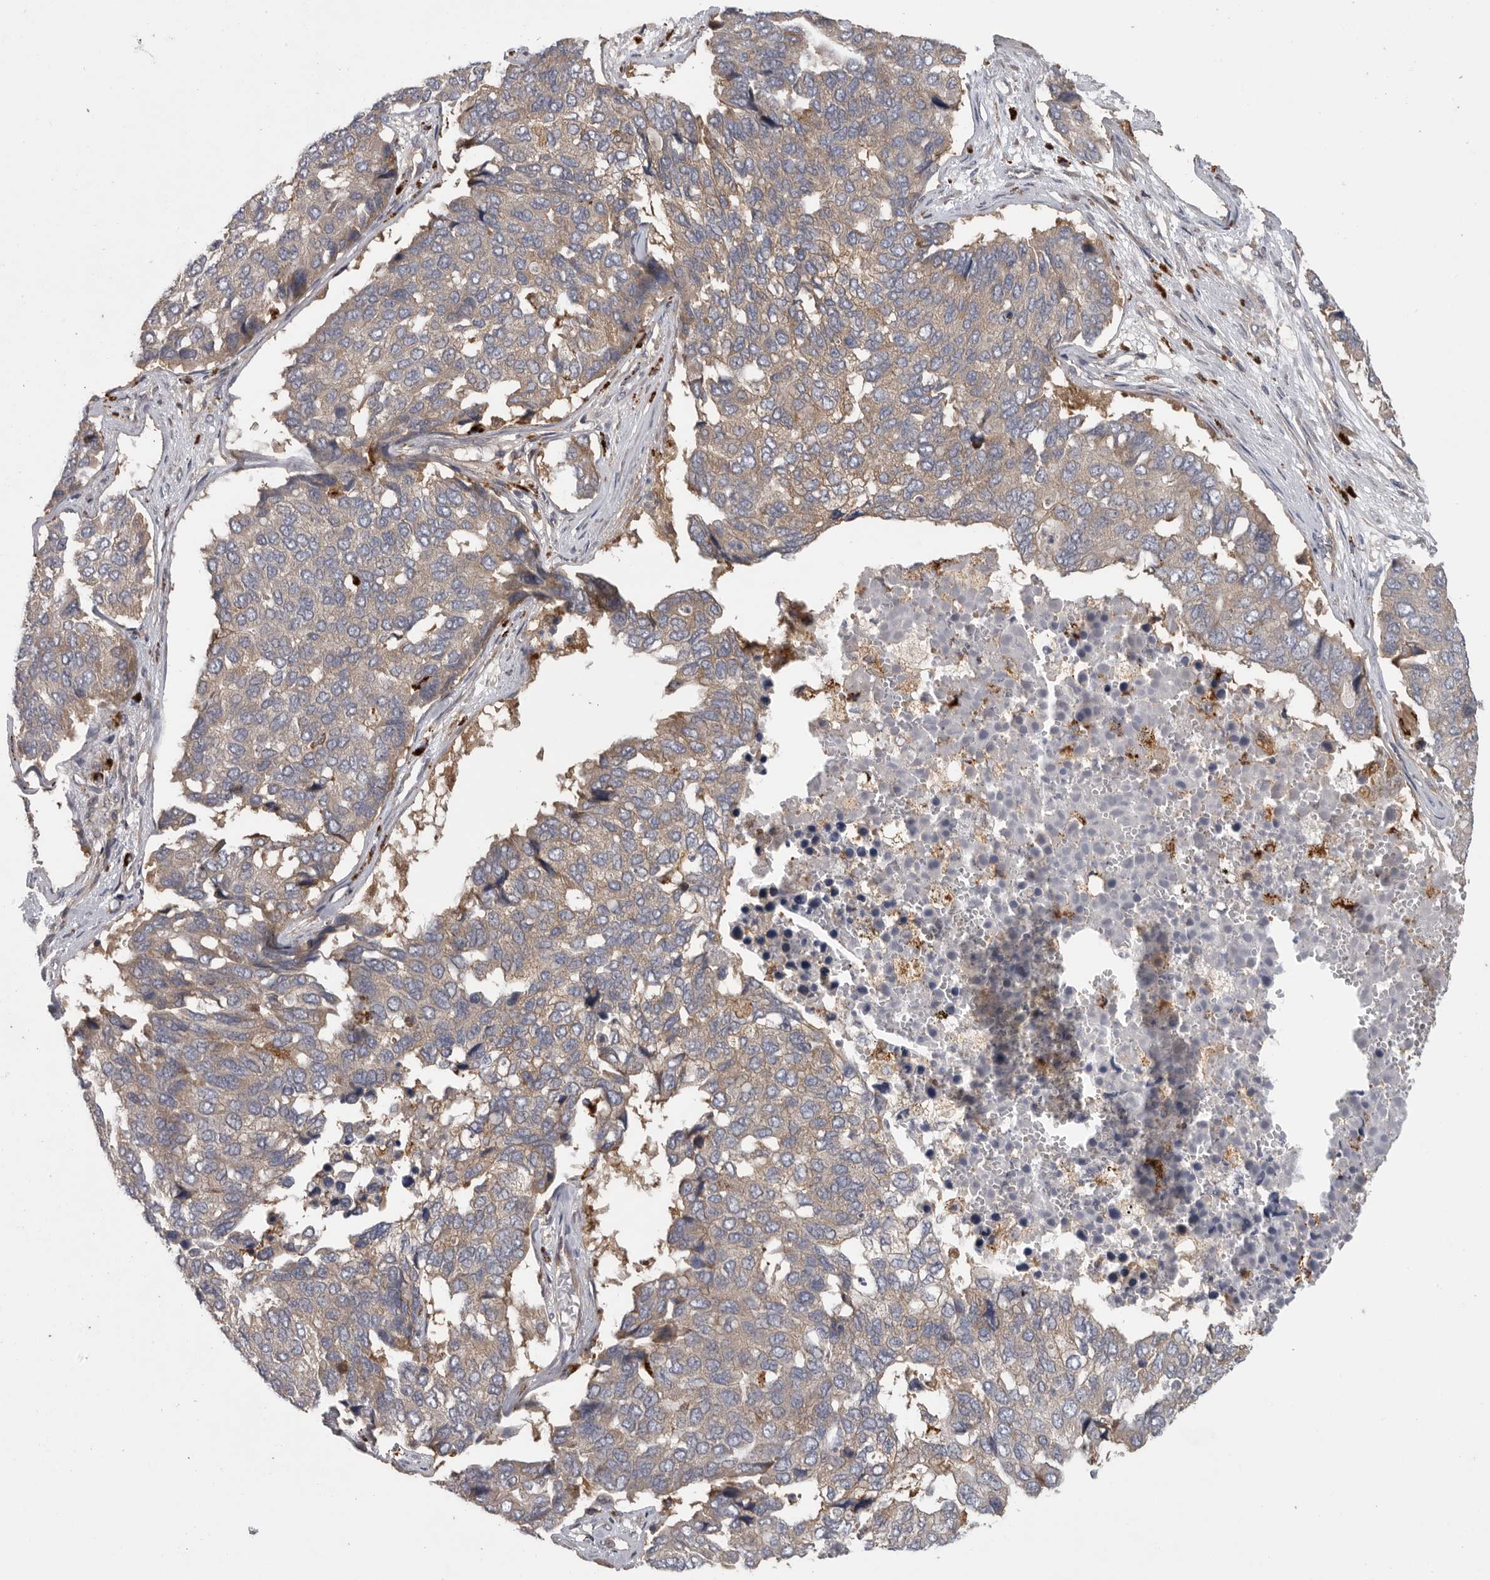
{"staining": {"intensity": "weak", "quantity": "<25%", "location": "cytoplasmic/membranous"}, "tissue": "pancreatic cancer", "cell_type": "Tumor cells", "image_type": "cancer", "snomed": [{"axis": "morphology", "description": "Adenocarcinoma, NOS"}, {"axis": "topography", "description": "Pancreas"}], "caption": "Pancreatic cancer (adenocarcinoma) stained for a protein using immunohistochemistry demonstrates no positivity tumor cells.", "gene": "C1orf109", "patient": {"sex": "male", "age": 50}}